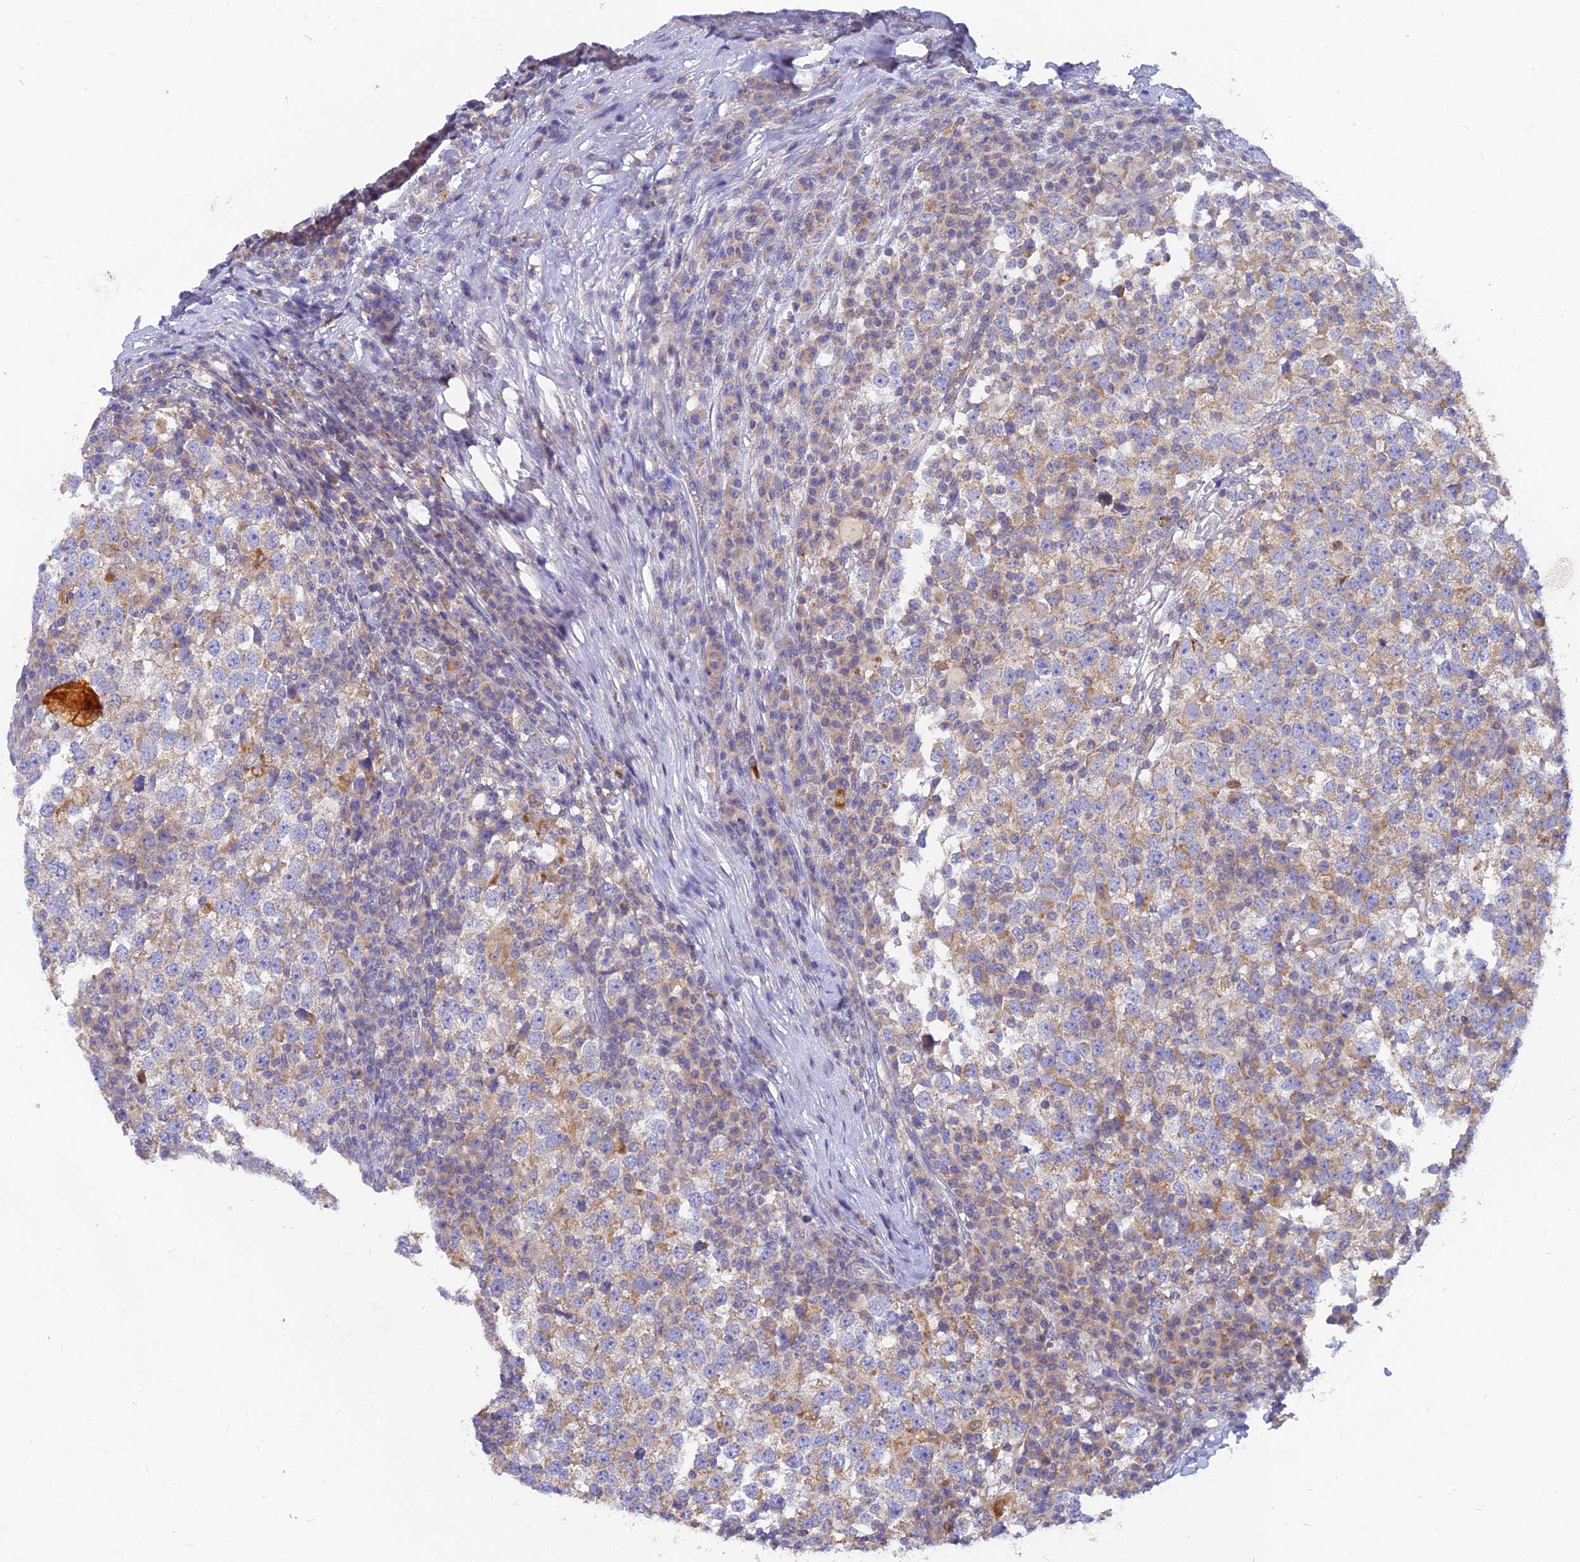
{"staining": {"intensity": "weak", "quantity": "25%-75%", "location": "cytoplasmic/membranous"}, "tissue": "testis cancer", "cell_type": "Tumor cells", "image_type": "cancer", "snomed": [{"axis": "morphology", "description": "Seminoma, NOS"}, {"axis": "topography", "description": "Testis"}], "caption": "This is an image of immunohistochemistry (IHC) staining of seminoma (testis), which shows weak staining in the cytoplasmic/membranous of tumor cells.", "gene": "CACNA1B", "patient": {"sex": "male", "age": 65}}